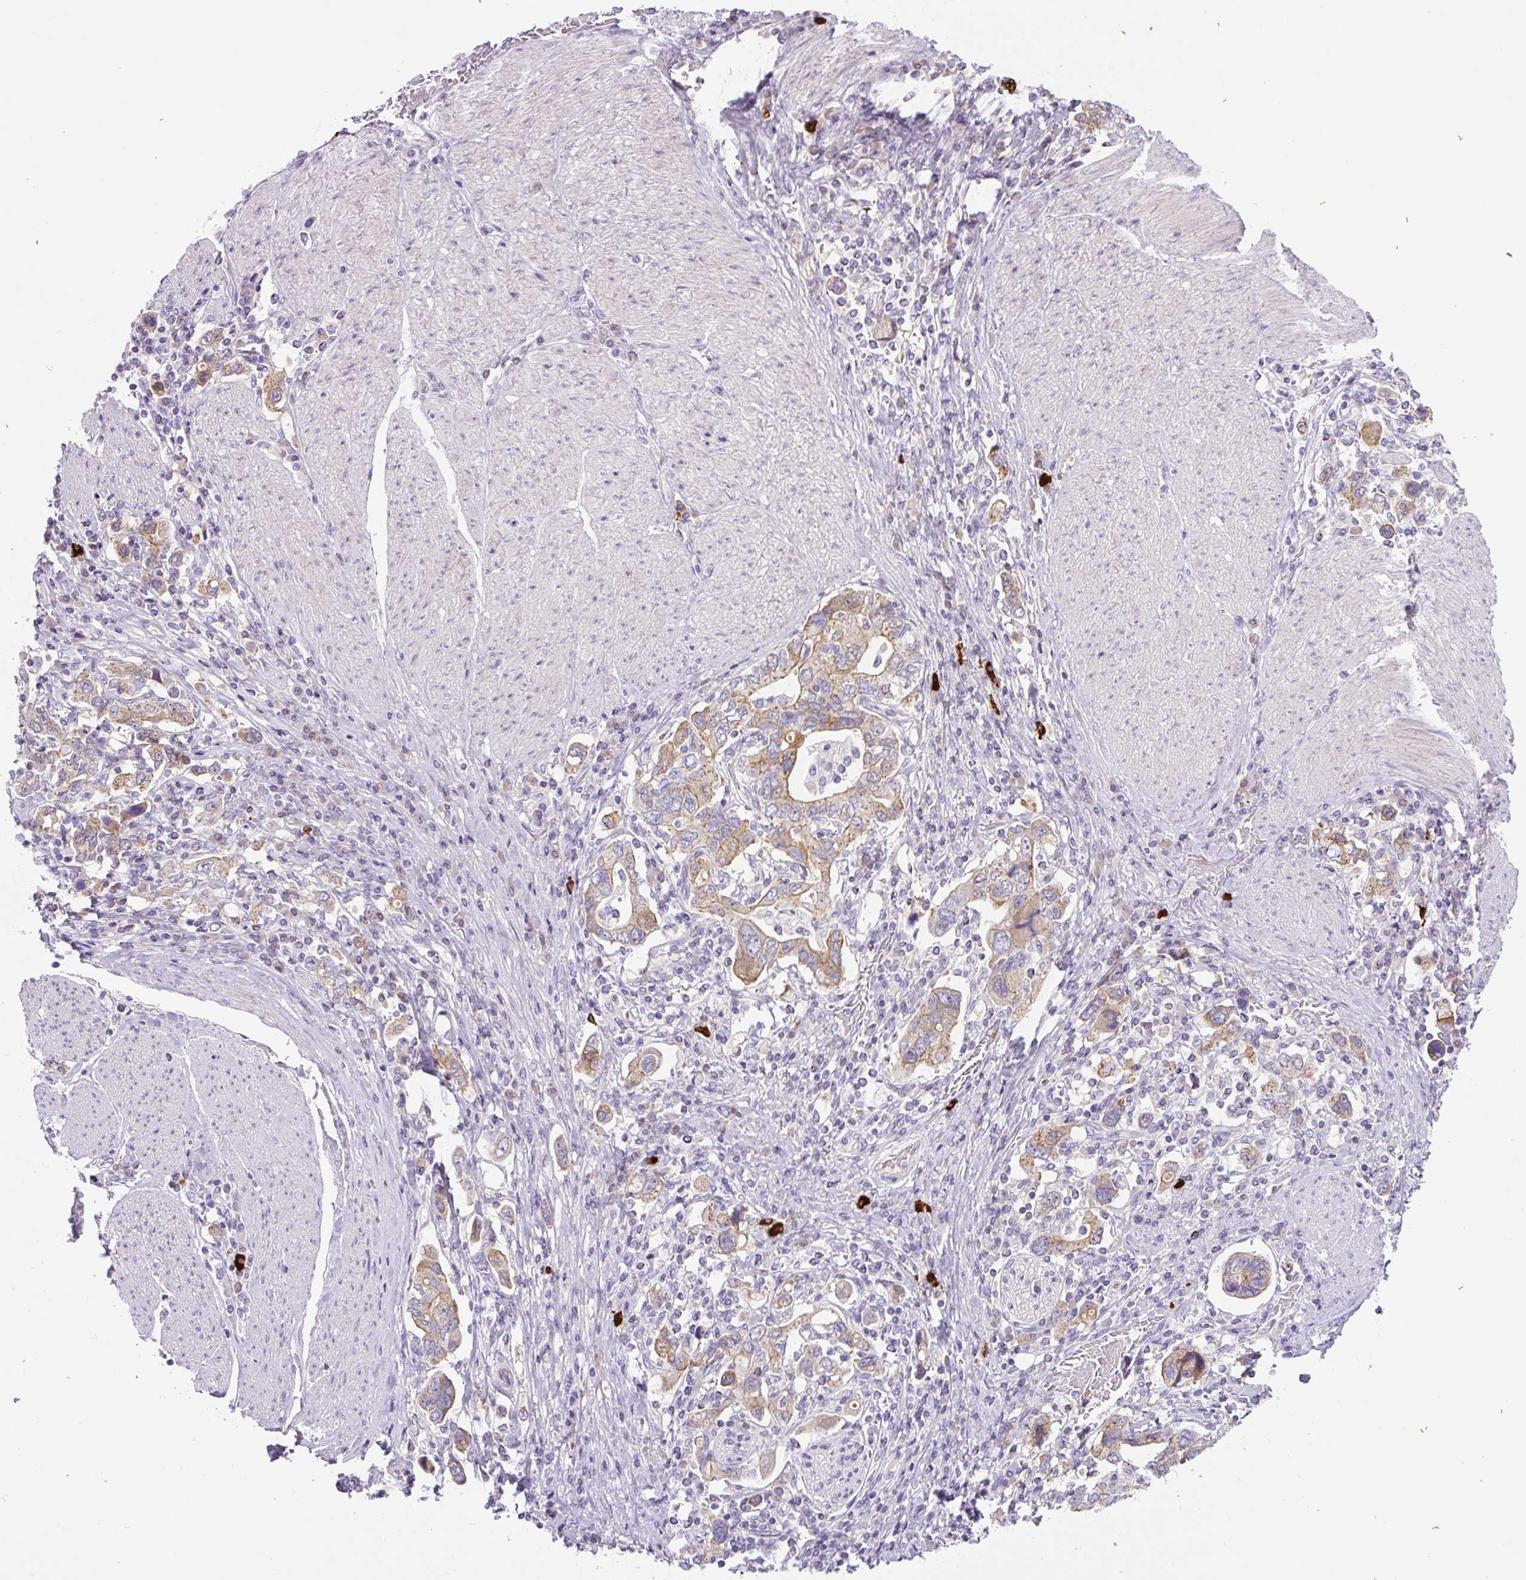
{"staining": {"intensity": "moderate", "quantity": ">75%", "location": "cytoplasmic/membranous"}, "tissue": "stomach cancer", "cell_type": "Tumor cells", "image_type": "cancer", "snomed": [{"axis": "morphology", "description": "Adenocarcinoma, NOS"}, {"axis": "topography", "description": "Stomach, upper"}, {"axis": "topography", "description": "Stomach"}], "caption": "Immunohistochemical staining of stomach cancer (adenocarcinoma) exhibits moderate cytoplasmic/membranous protein staining in about >75% of tumor cells. The staining is performed using DAB (3,3'-diaminobenzidine) brown chromogen to label protein expression. The nuclei are counter-stained blue using hematoxylin.", "gene": "ADAMTS19", "patient": {"sex": "male", "age": 62}}